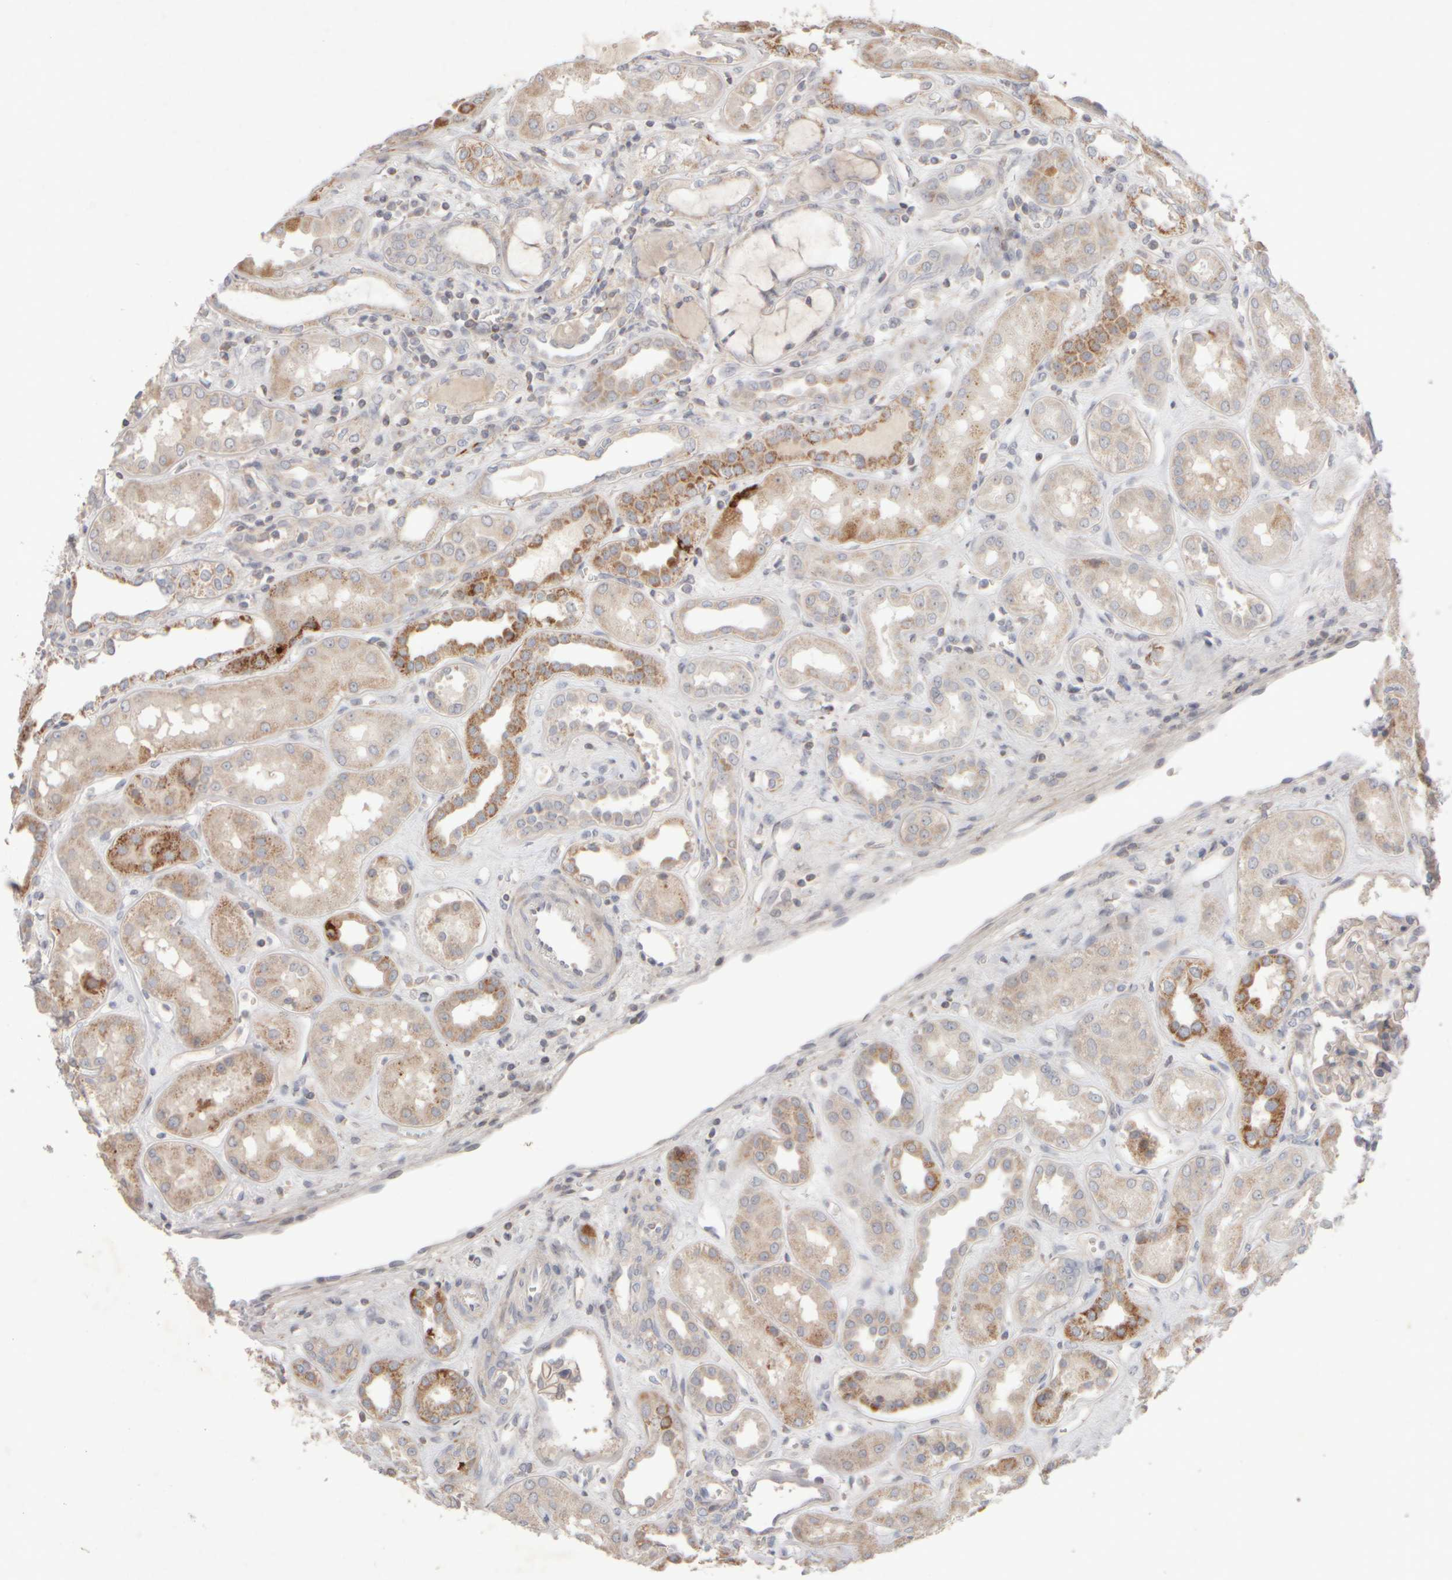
{"staining": {"intensity": "negative", "quantity": "none", "location": "none"}, "tissue": "kidney", "cell_type": "Cells in glomeruli", "image_type": "normal", "snomed": [{"axis": "morphology", "description": "Normal tissue, NOS"}, {"axis": "topography", "description": "Kidney"}], "caption": "An IHC histopathology image of unremarkable kidney is shown. There is no staining in cells in glomeruli of kidney. The staining was performed using DAB to visualize the protein expression in brown, while the nuclei were stained in blue with hematoxylin (Magnification: 20x).", "gene": "CHADL", "patient": {"sex": "male", "age": 59}}